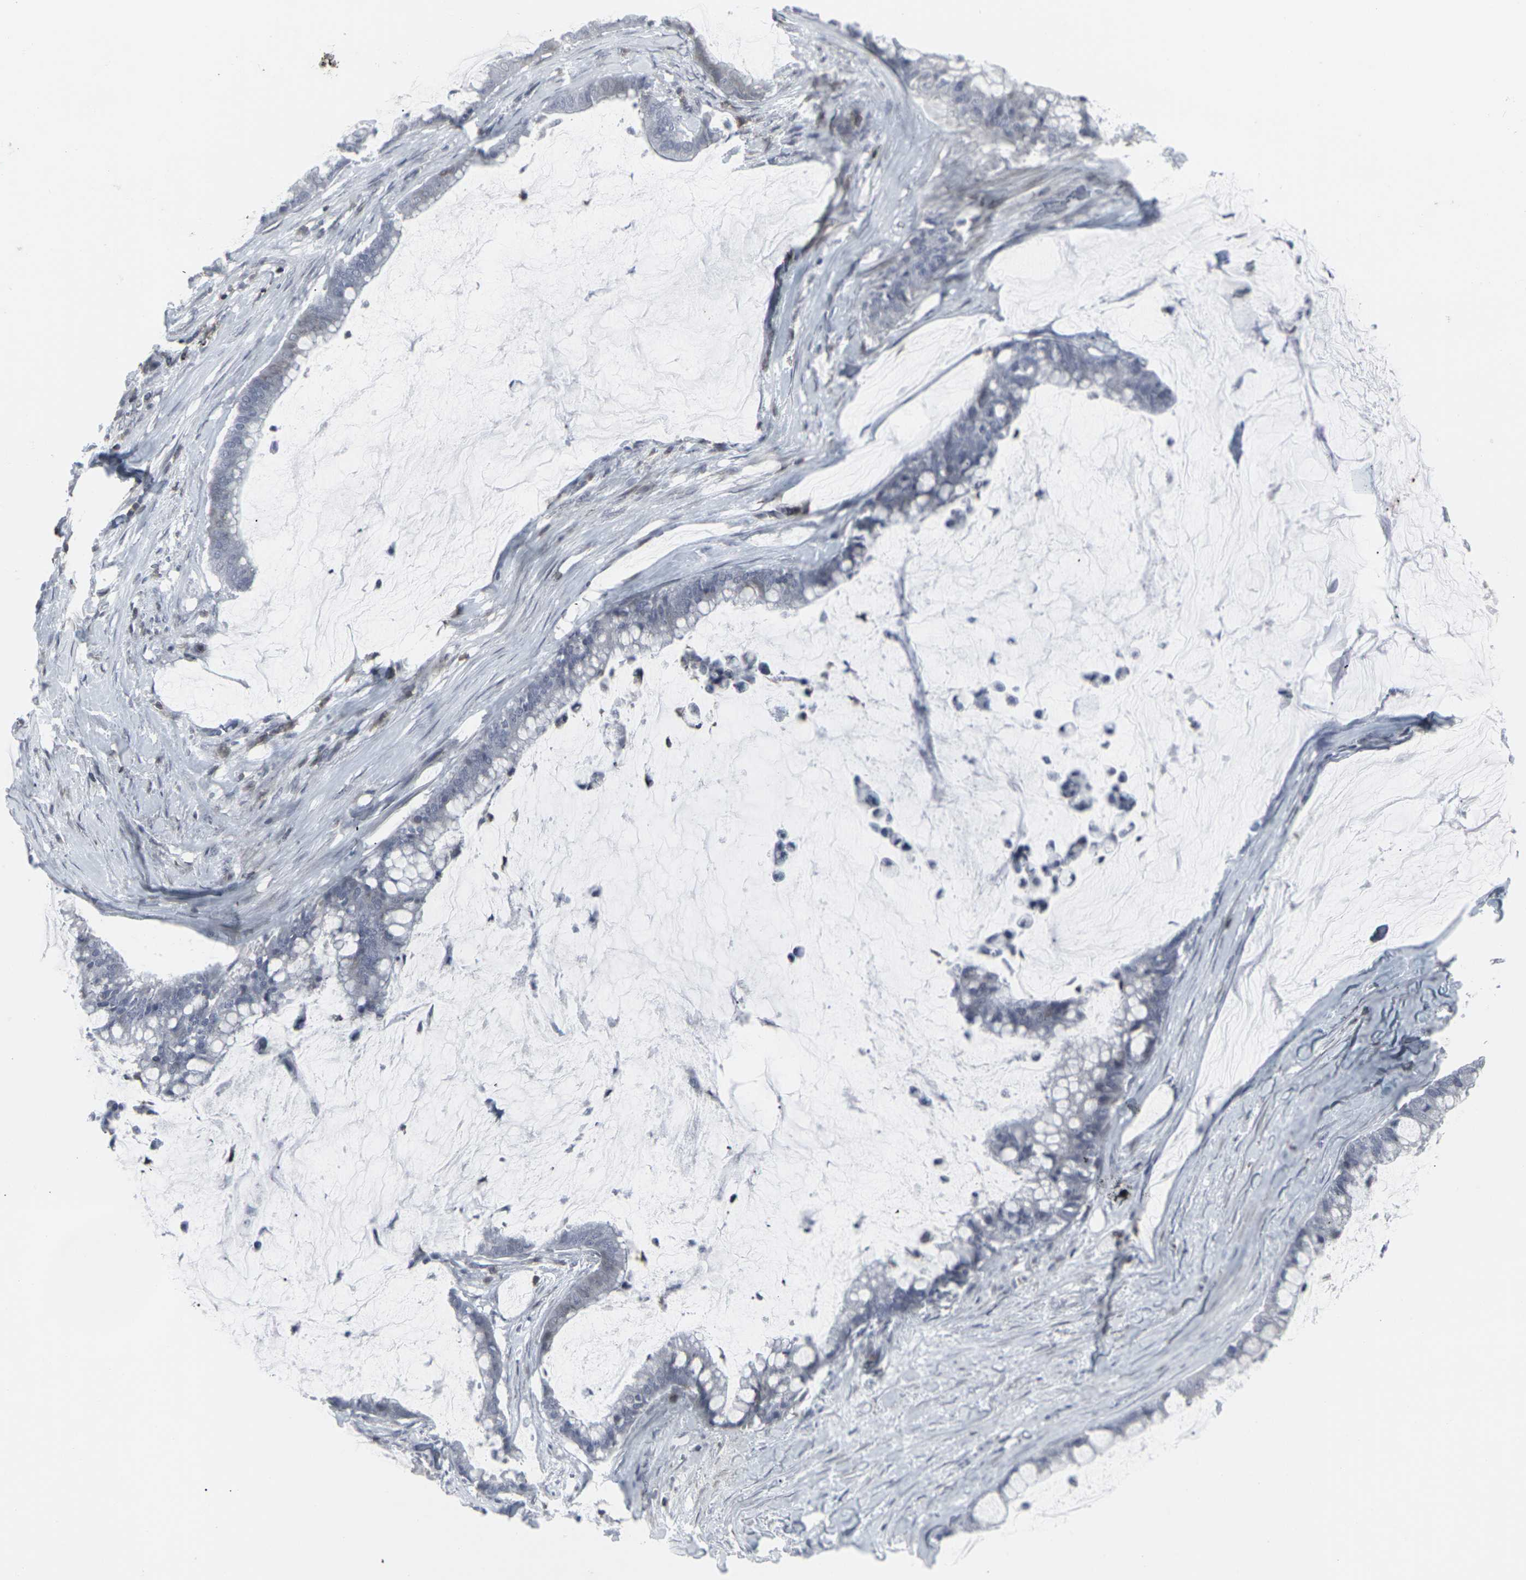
{"staining": {"intensity": "negative", "quantity": "none", "location": "none"}, "tissue": "pancreatic cancer", "cell_type": "Tumor cells", "image_type": "cancer", "snomed": [{"axis": "morphology", "description": "Adenocarcinoma, NOS"}, {"axis": "topography", "description": "Pancreas"}], "caption": "This is a photomicrograph of immunohistochemistry staining of pancreatic cancer, which shows no expression in tumor cells. The staining is performed using DAB (3,3'-diaminobenzidine) brown chromogen with nuclei counter-stained in using hematoxylin.", "gene": "APOBEC2", "patient": {"sex": "male", "age": 41}}